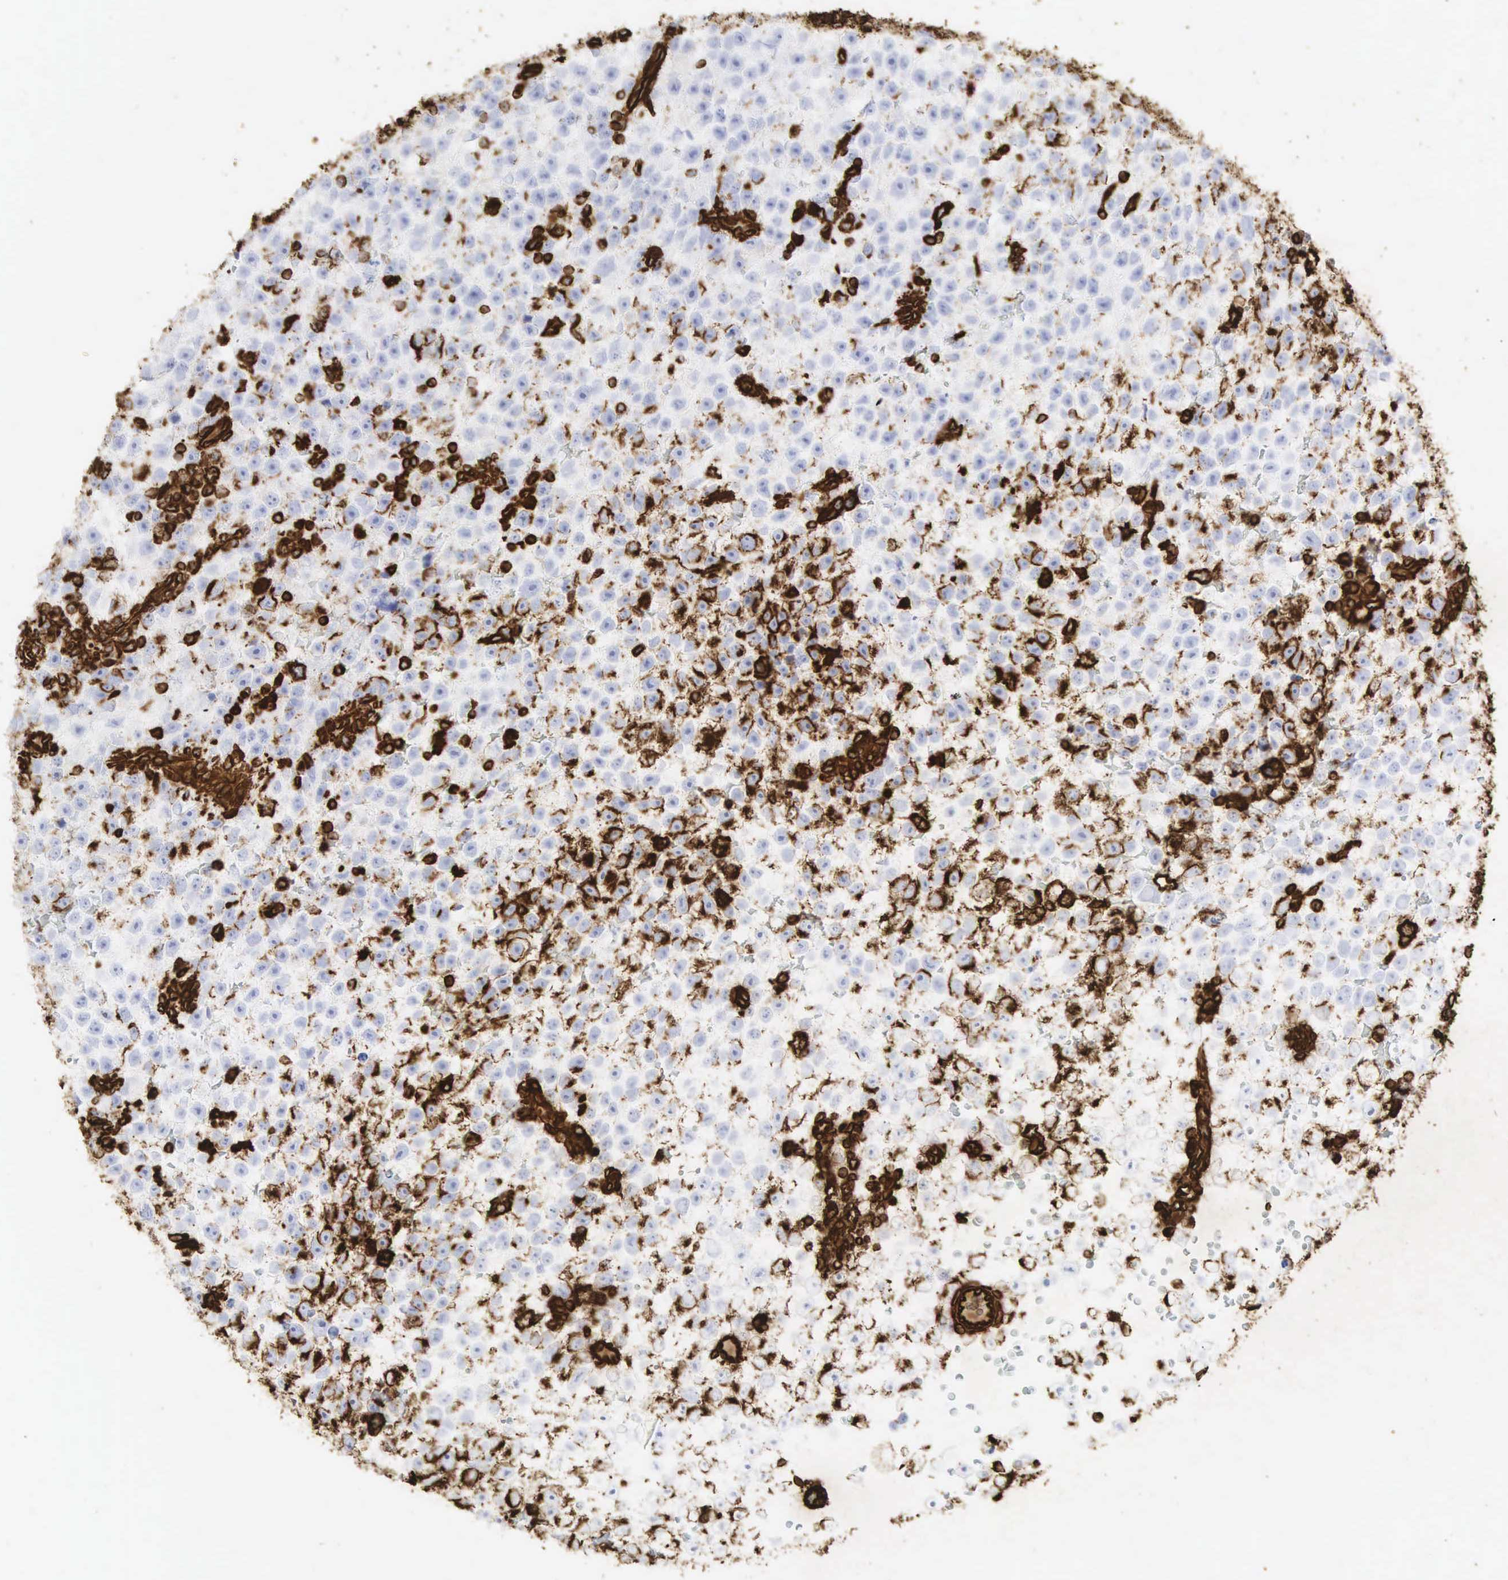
{"staining": {"intensity": "strong", "quantity": "<25%", "location": "cytoplasmic/membranous,nuclear"}, "tissue": "testis cancer", "cell_type": "Tumor cells", "image_type": "cancer", "snomed": [{"axis": "morphology", "description": "Seminoma, NOS"}, {"axis": "topography", "description": "Testis"}], "caption": "Immunohistochemical staining of human testis seminoma shows strong cytoplasmic/membranous and nuclear protein staining in about <25% of tumor cells.", "gene": "VIM", "patient": {"sex": "male", "age": 33}}